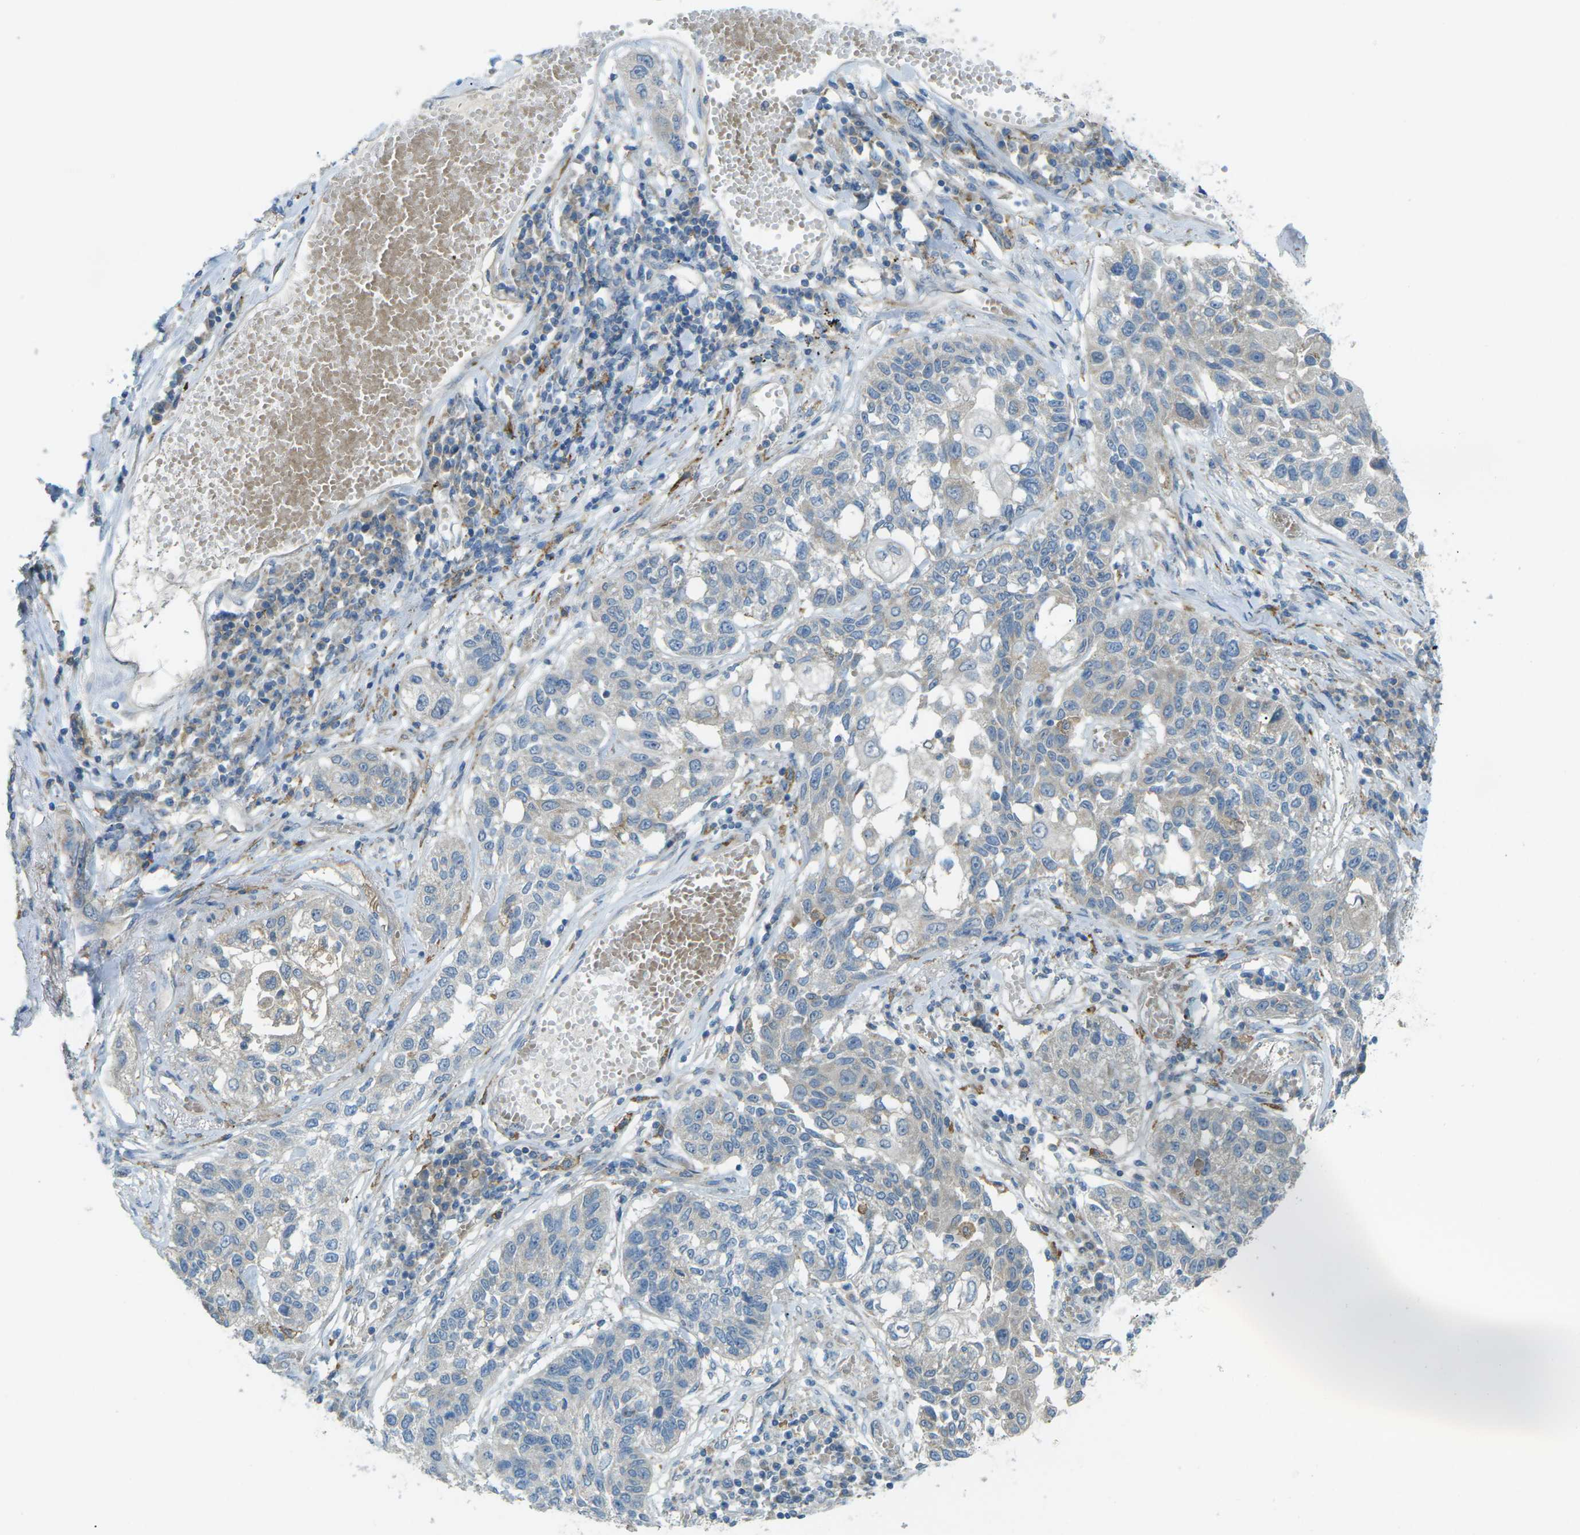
{"staining": {"intensity": "negative", "quantity": "none", "location": "none"}, "tissue": "lung cancer", "cell_type": "Tumor cells", "image_type": "cancer", "snomed": [{"axis": "morphology", "description": "Squamous cell carcinoma, NOS"}, {"axis": "topography", "description": "Lung"}], "caption": "Lung cancer stained for a protein using immunohistochemistry displays no positivity tumor cells.", "gene": "MYLK4", "patient": {"sex": "male", "age": 71}}